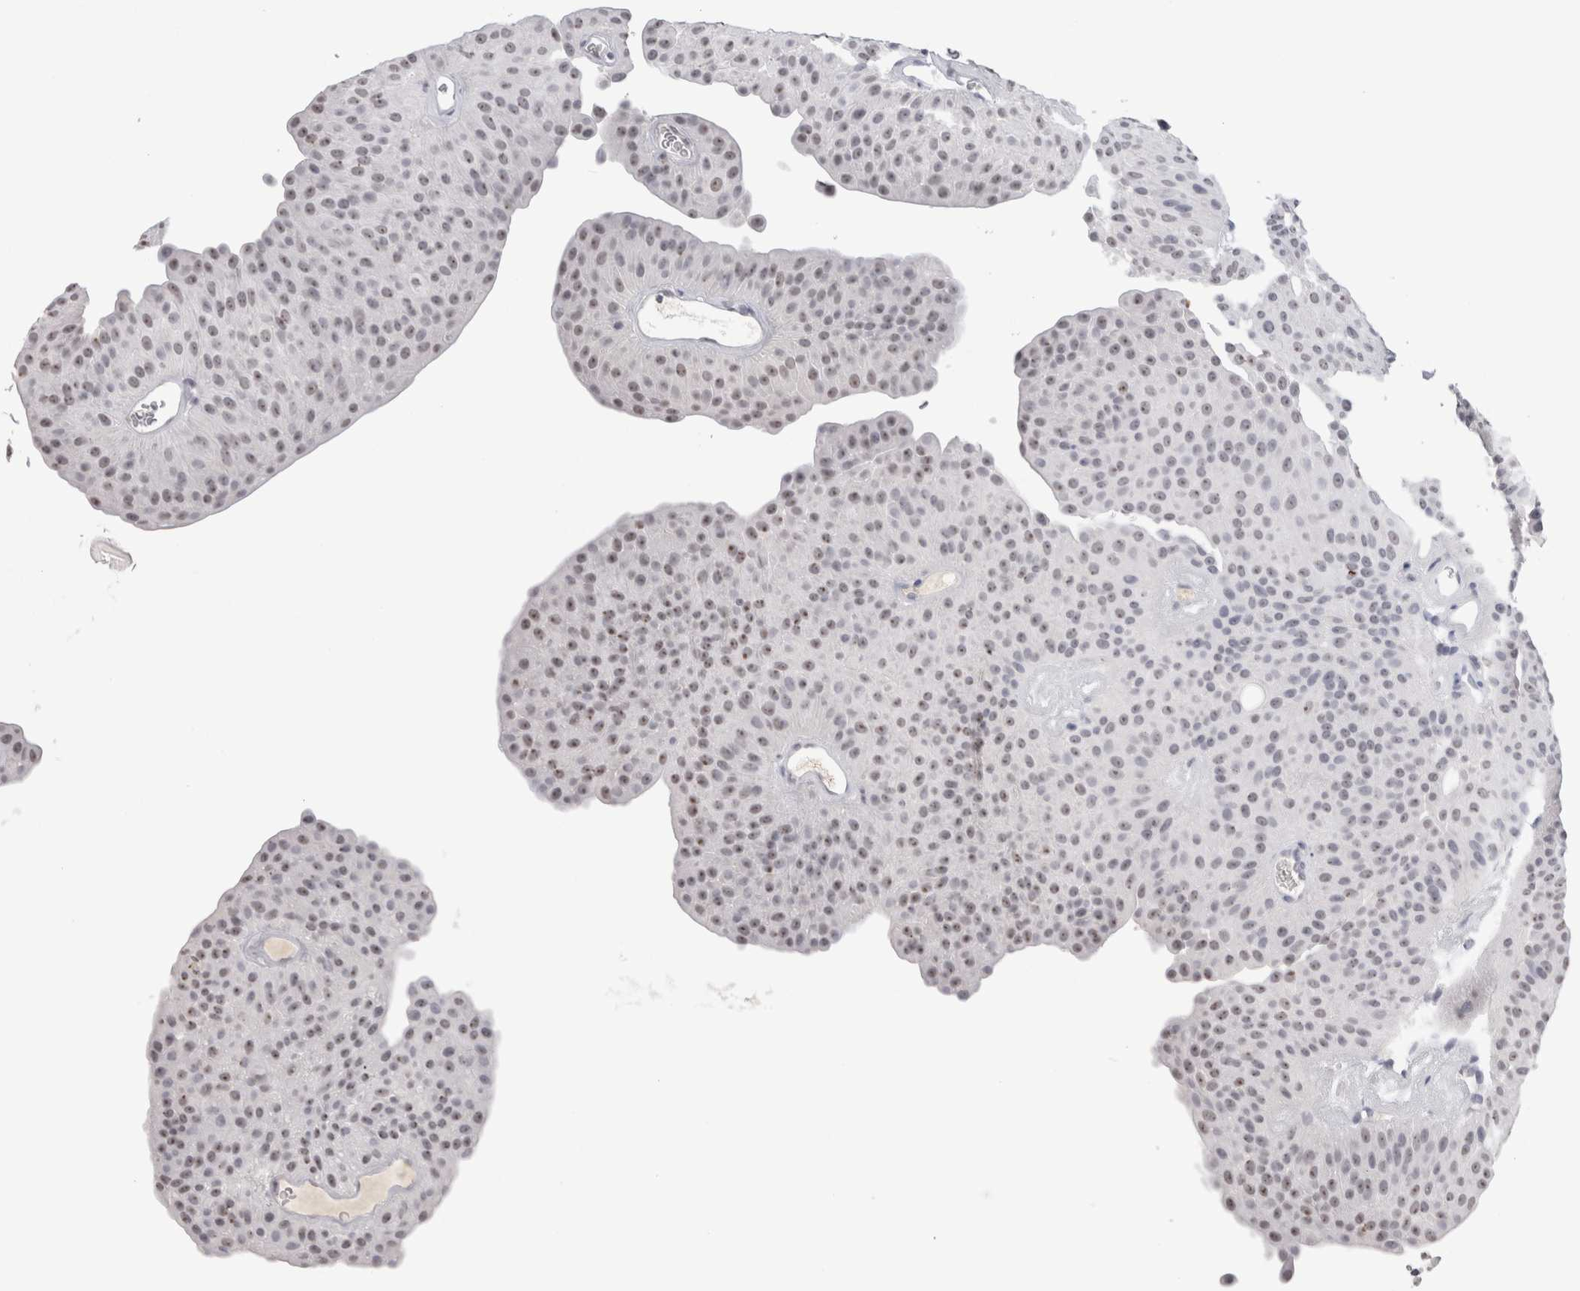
{"staining": {"intensity": "weak", "quantity": ">75%", "location": "nuclear"}, "tissue": "urothelial cancer", "cell_type": "Tumor cells", "image_type": "cancer", "snomed": [{"axis": "morphology", "description": "Urothelial carcinoma, Low grade"}, {"axis": "topography", "description": "Urinary bladder"}], "caption": "Urothelial carcinoma (low-grade) stained with immunohistochemistry exhibits weak nuclear staining in about >75% of tumor cells.", "gene": "CADM3", "patient": {"sex": "female", "age": 60}}